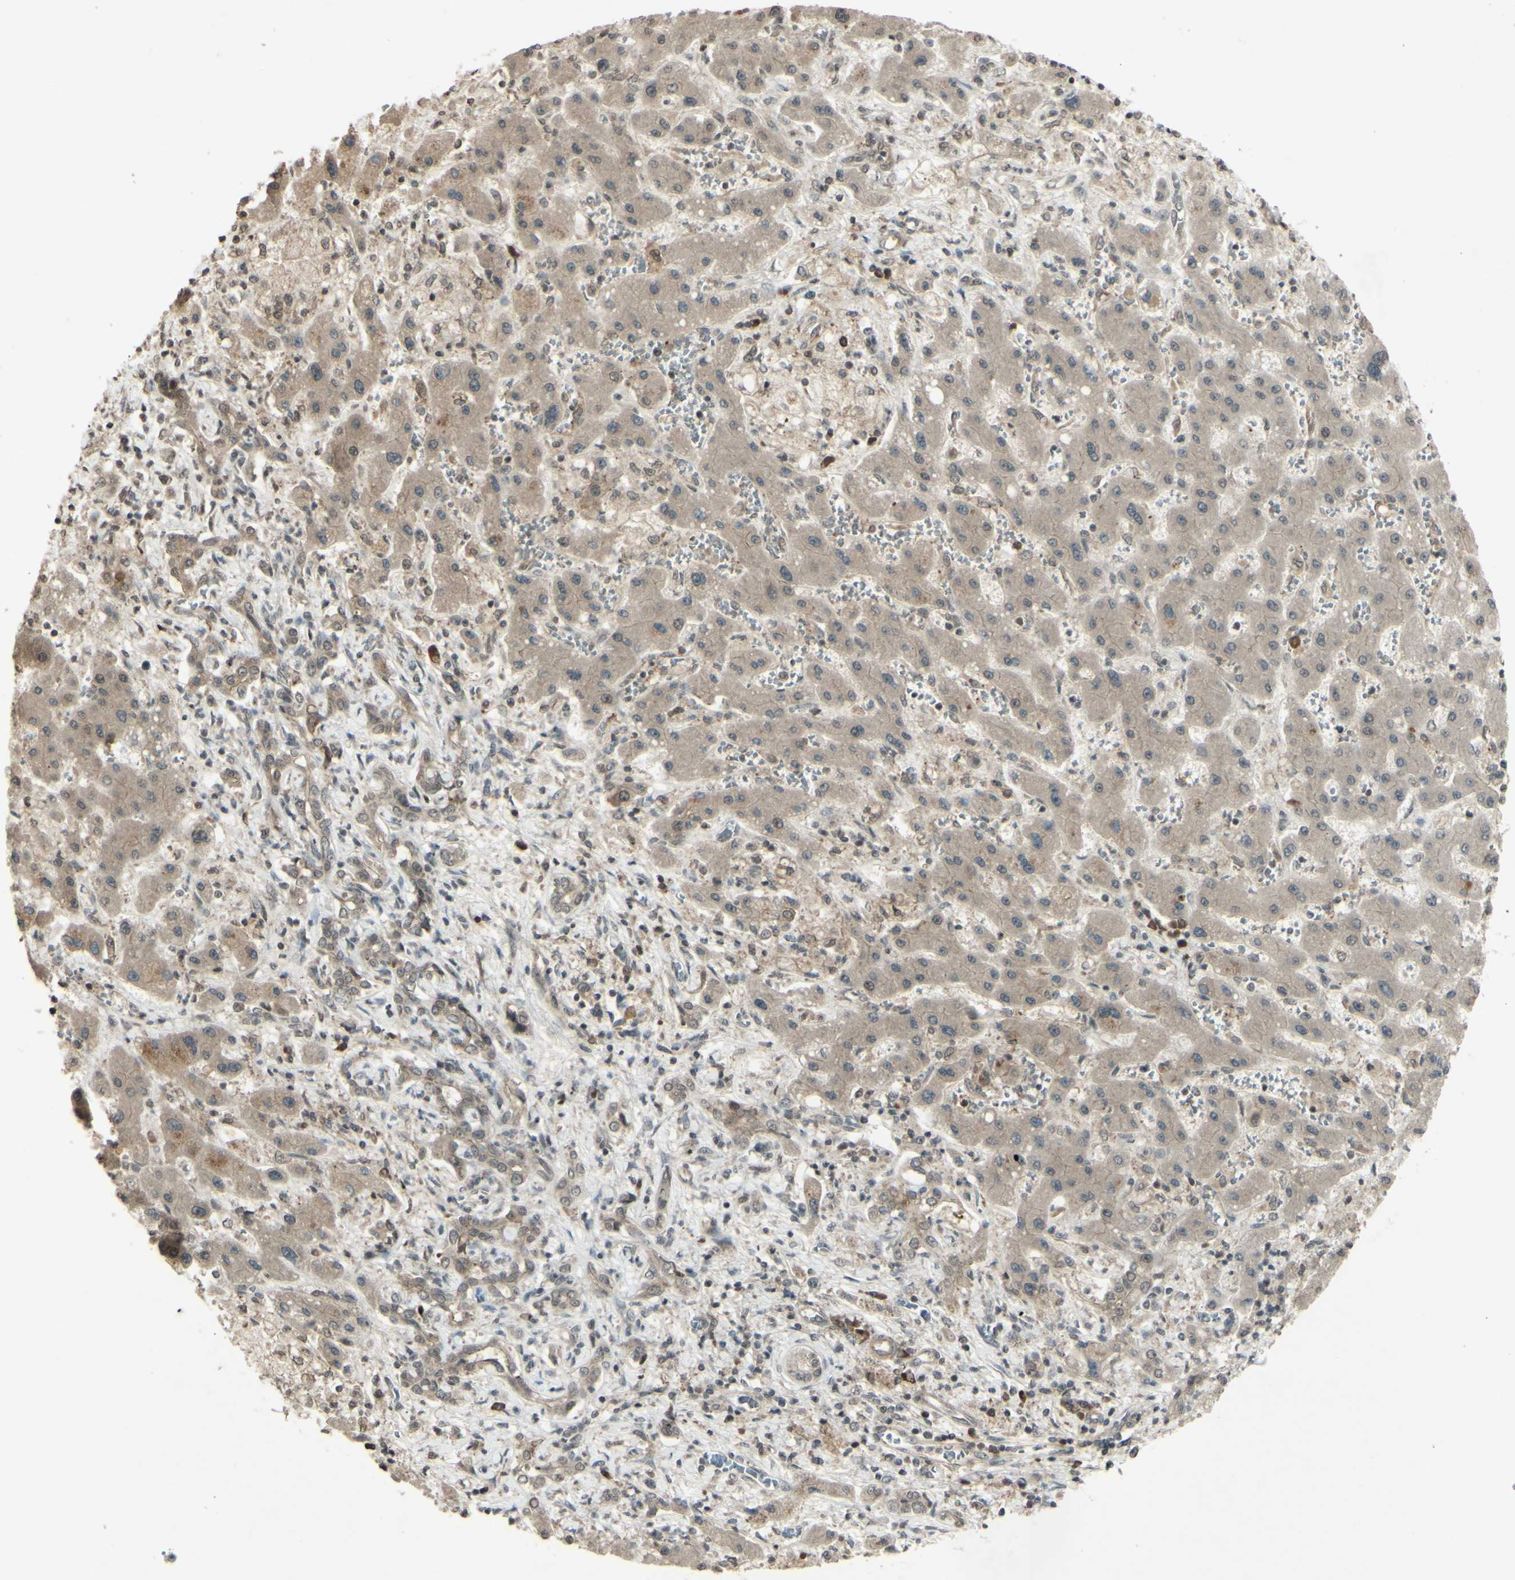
{"staining": {"intensity": "weak", "quantity": ">75%", "location": "cytoplasmic/membranous"}, "tissue": "liver cancer", "cell_type": "Tumor cells", "image_type": "cancer", "snomed": [{"axis": "morphology", "description": "Cholangiocarcinoma"}, {"axis": "topography", "description": "Liver"}], "caption": "Immunohistochemical staining of liver cholangiocarcinoma reveals low levels of weak cytoplasmic/membranous protein staining in about >75% of tumor cells. The protein is shown in brown color, while the nuclei are stained blue.", "gene": "BLNK", "patient": {"sex": "male", "age": 50}}